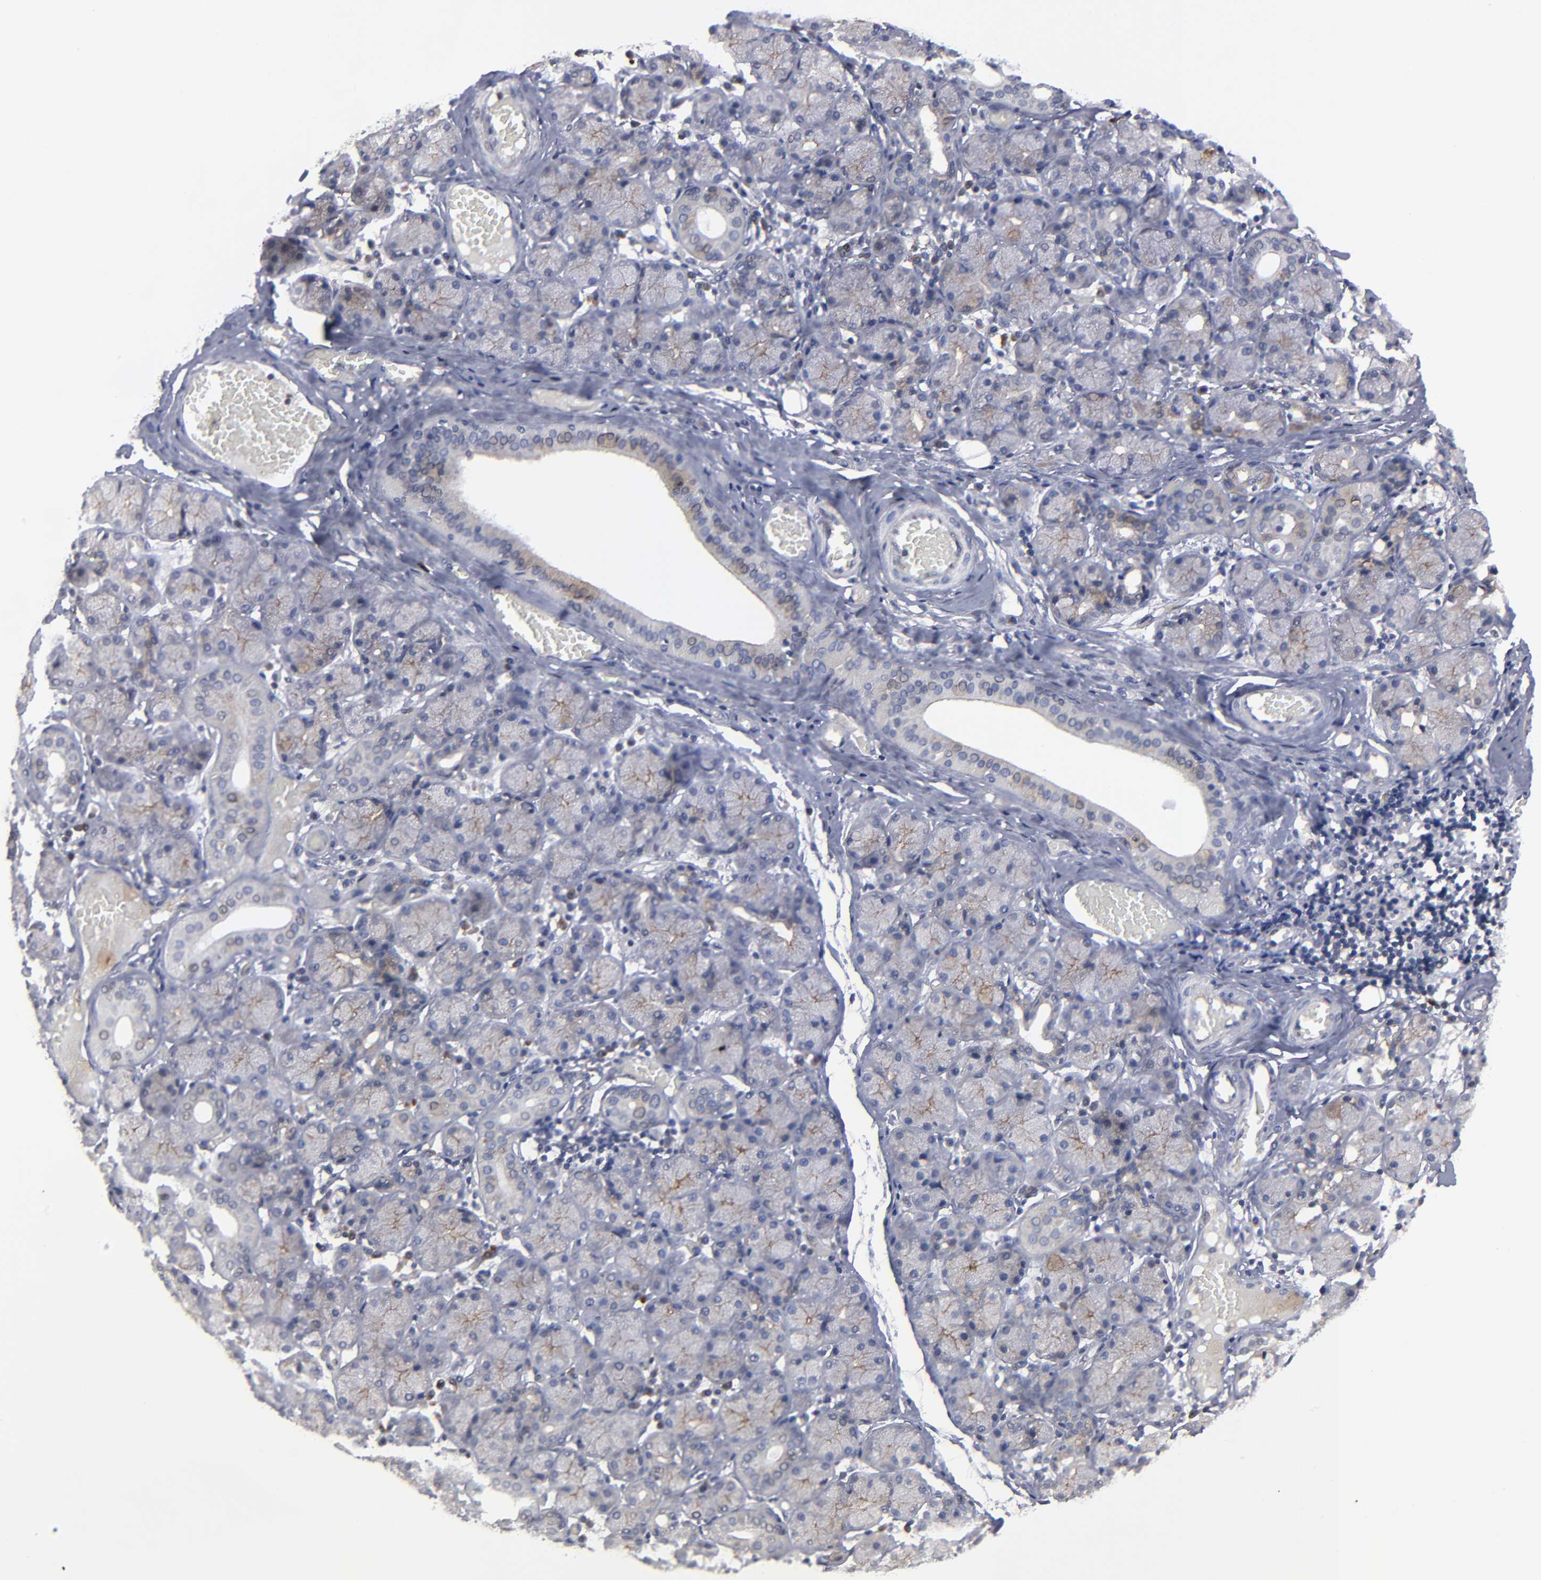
{"staining": {"intensity": "weak", "quantity": "25%-75%", "location": "cytoplasmic/membranous"}, "tissue": "salivary gland", "cell_type": "Glandular cells", "image_type": "normal", "snomed": [{"axis": "morphology", "description": "Normal tissue, NOS"}, {"axis": "topography", "description": "Salivary gland"}], "caption": "This histopathology image shows immunohistochemistry staining of benign salivary gland, with low weak cytoplasmic/membranous staining in about 25%-75% of glandular cells.", "gene": "CEP97", "patient": {"sex": "female", "age": 24}}